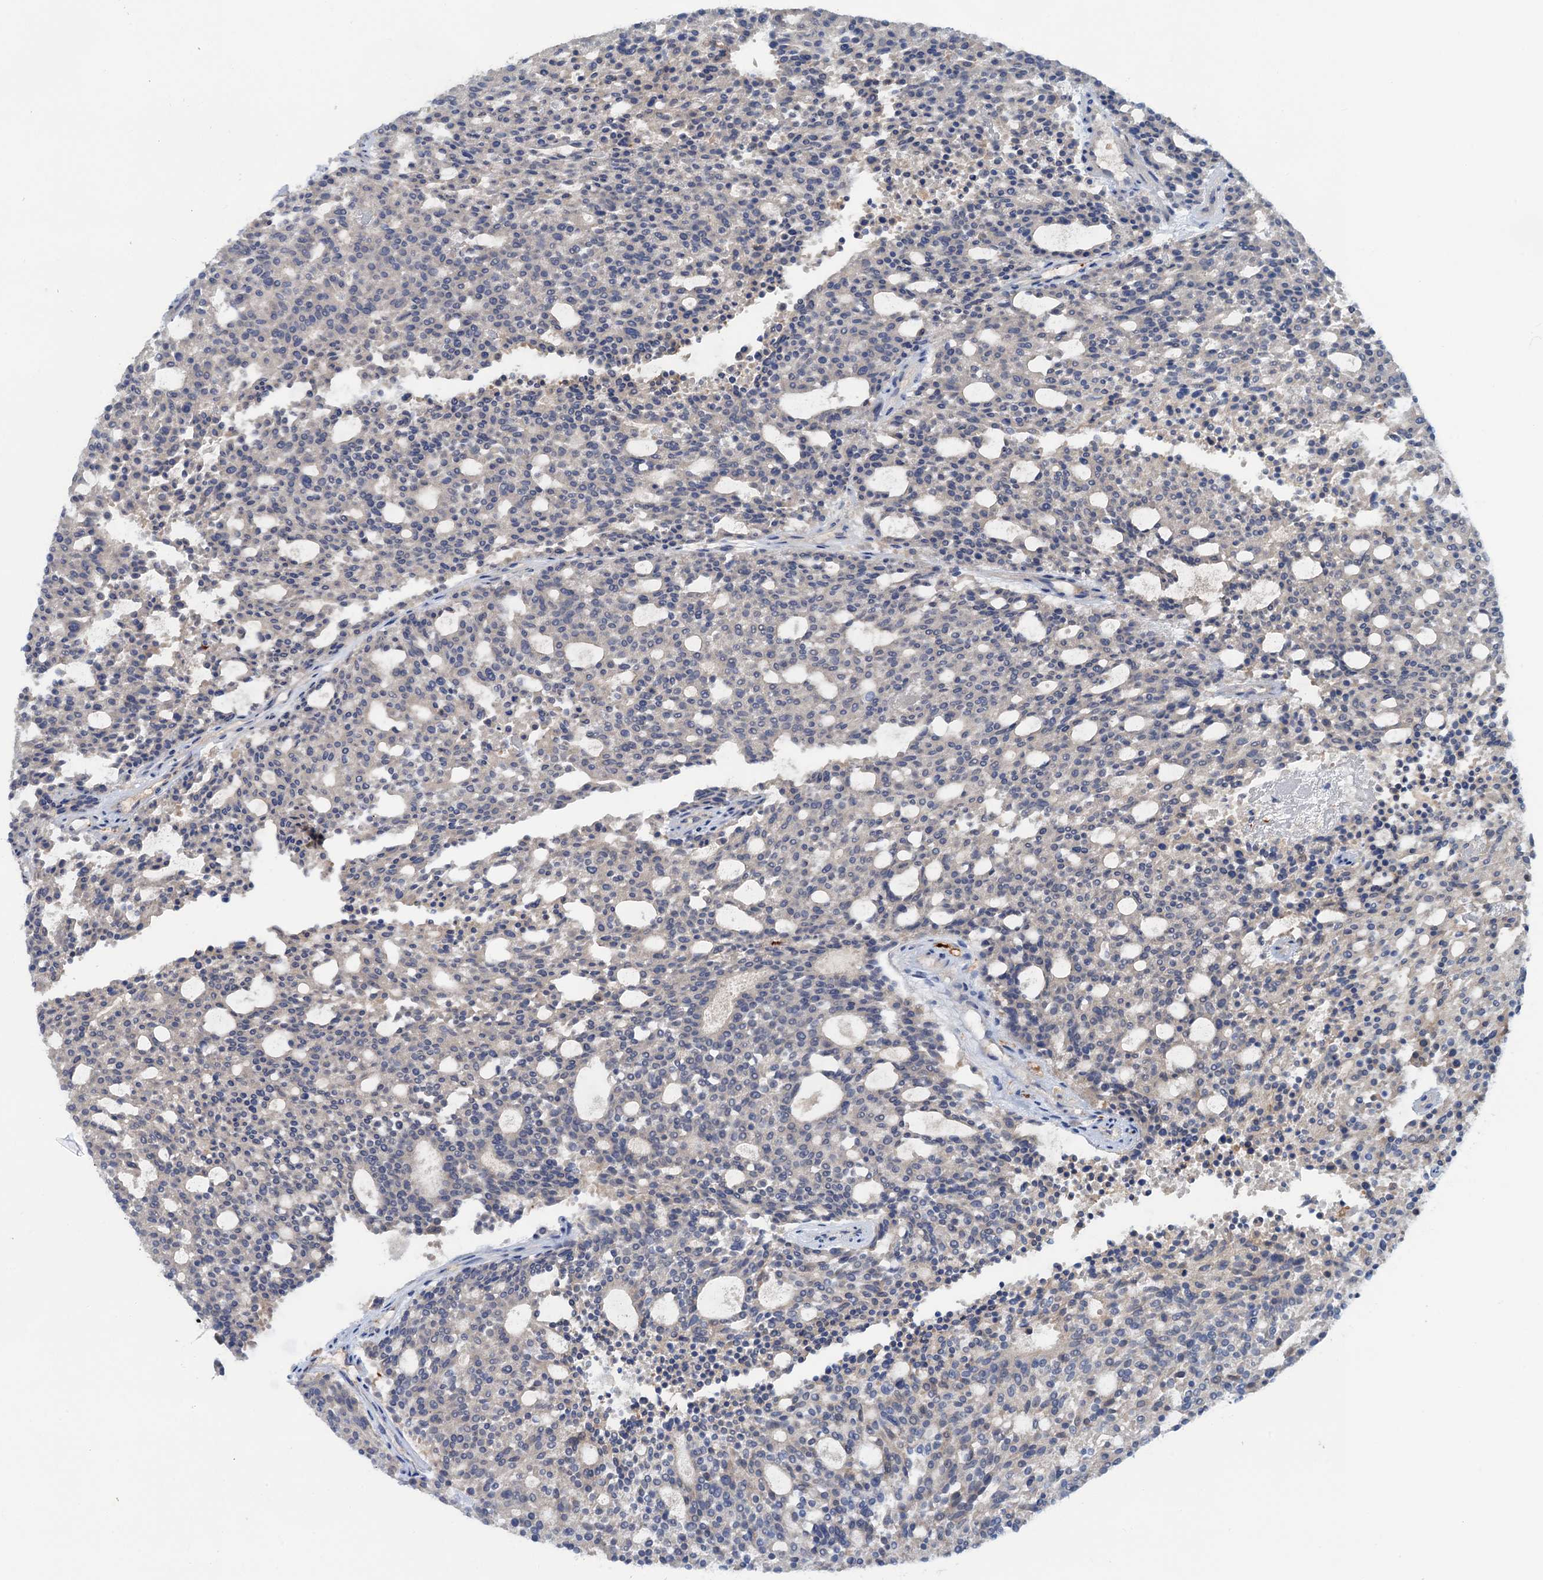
{"staining": {"intensity": "negative", "quantity": "none", "location": "none"}, "tissue": "carcinoid", "cell_type": "Tumor cells", "image_type": "cancer", "snomed": [{"axis": "morphology", "description": "Carcinoid, malignant, NOS"}, {"axis": "topography", "description": "Pancreas"}], "caption": "High power microscopy micrograph of an immunohistochemistry image of carcinoid, revealing no significant staining in tumor cells.", "gene": "FAH", "patient": {"sex": "female", "age": 54}}